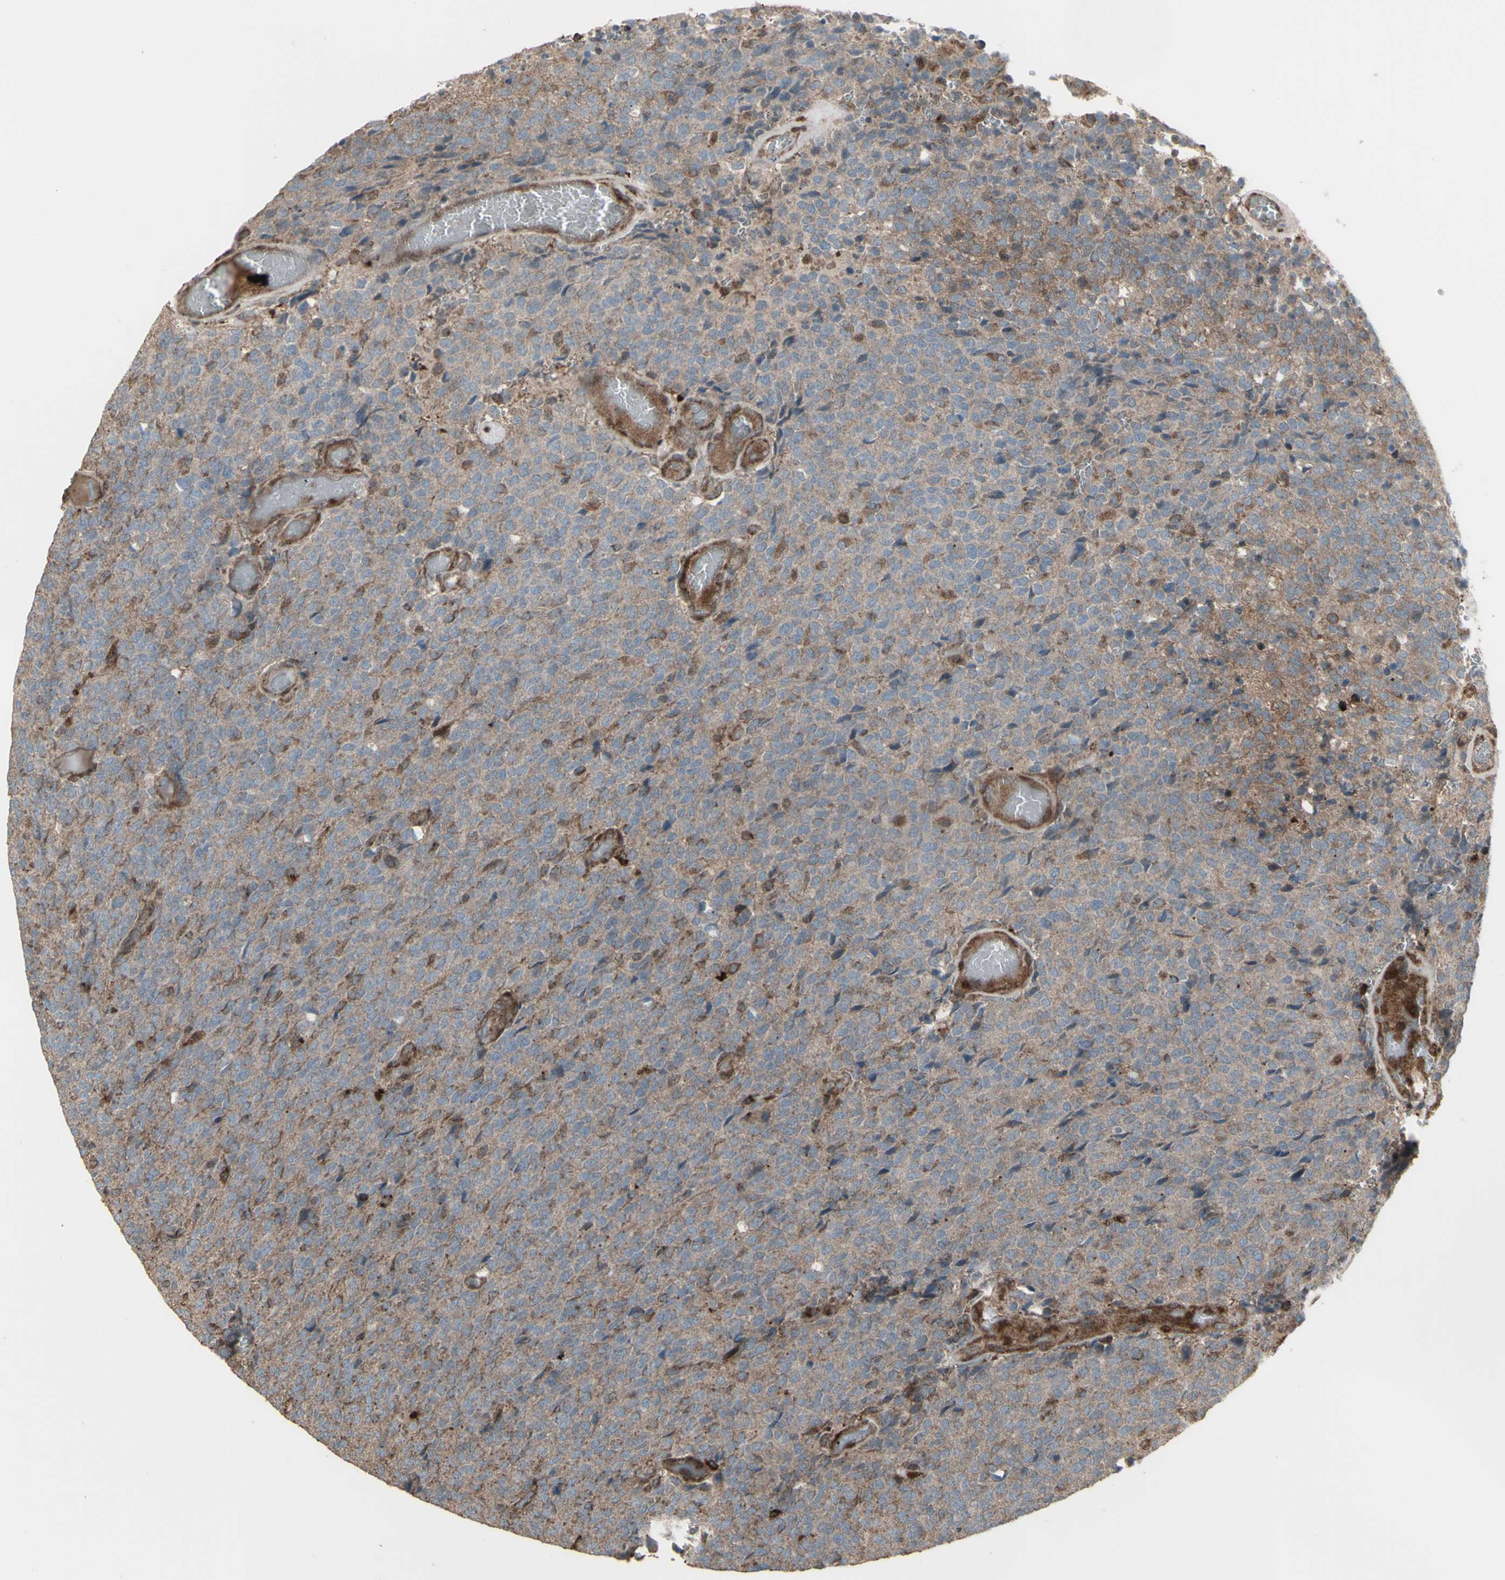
{"staining": {"intensity": "moderate", "quantity": "<25%", "location": "cytoplasmic/membranous"}, "tissue": "glioma", "cell_type": "Tumor cells", "image_type": "cancer", "snomed": [{"axis": "morphology", "description": "Glioma, malignant, High grade"}, {"axis": "topography", "description": "pancreas cauda"}], "caption": "Glioma stained with a brown dye displays moderate cytoplasmic/membranous positive staining in about <25% of tumor cells.", "gene": "RNASEL", "patient": {"sex": "male", "age": 60}}